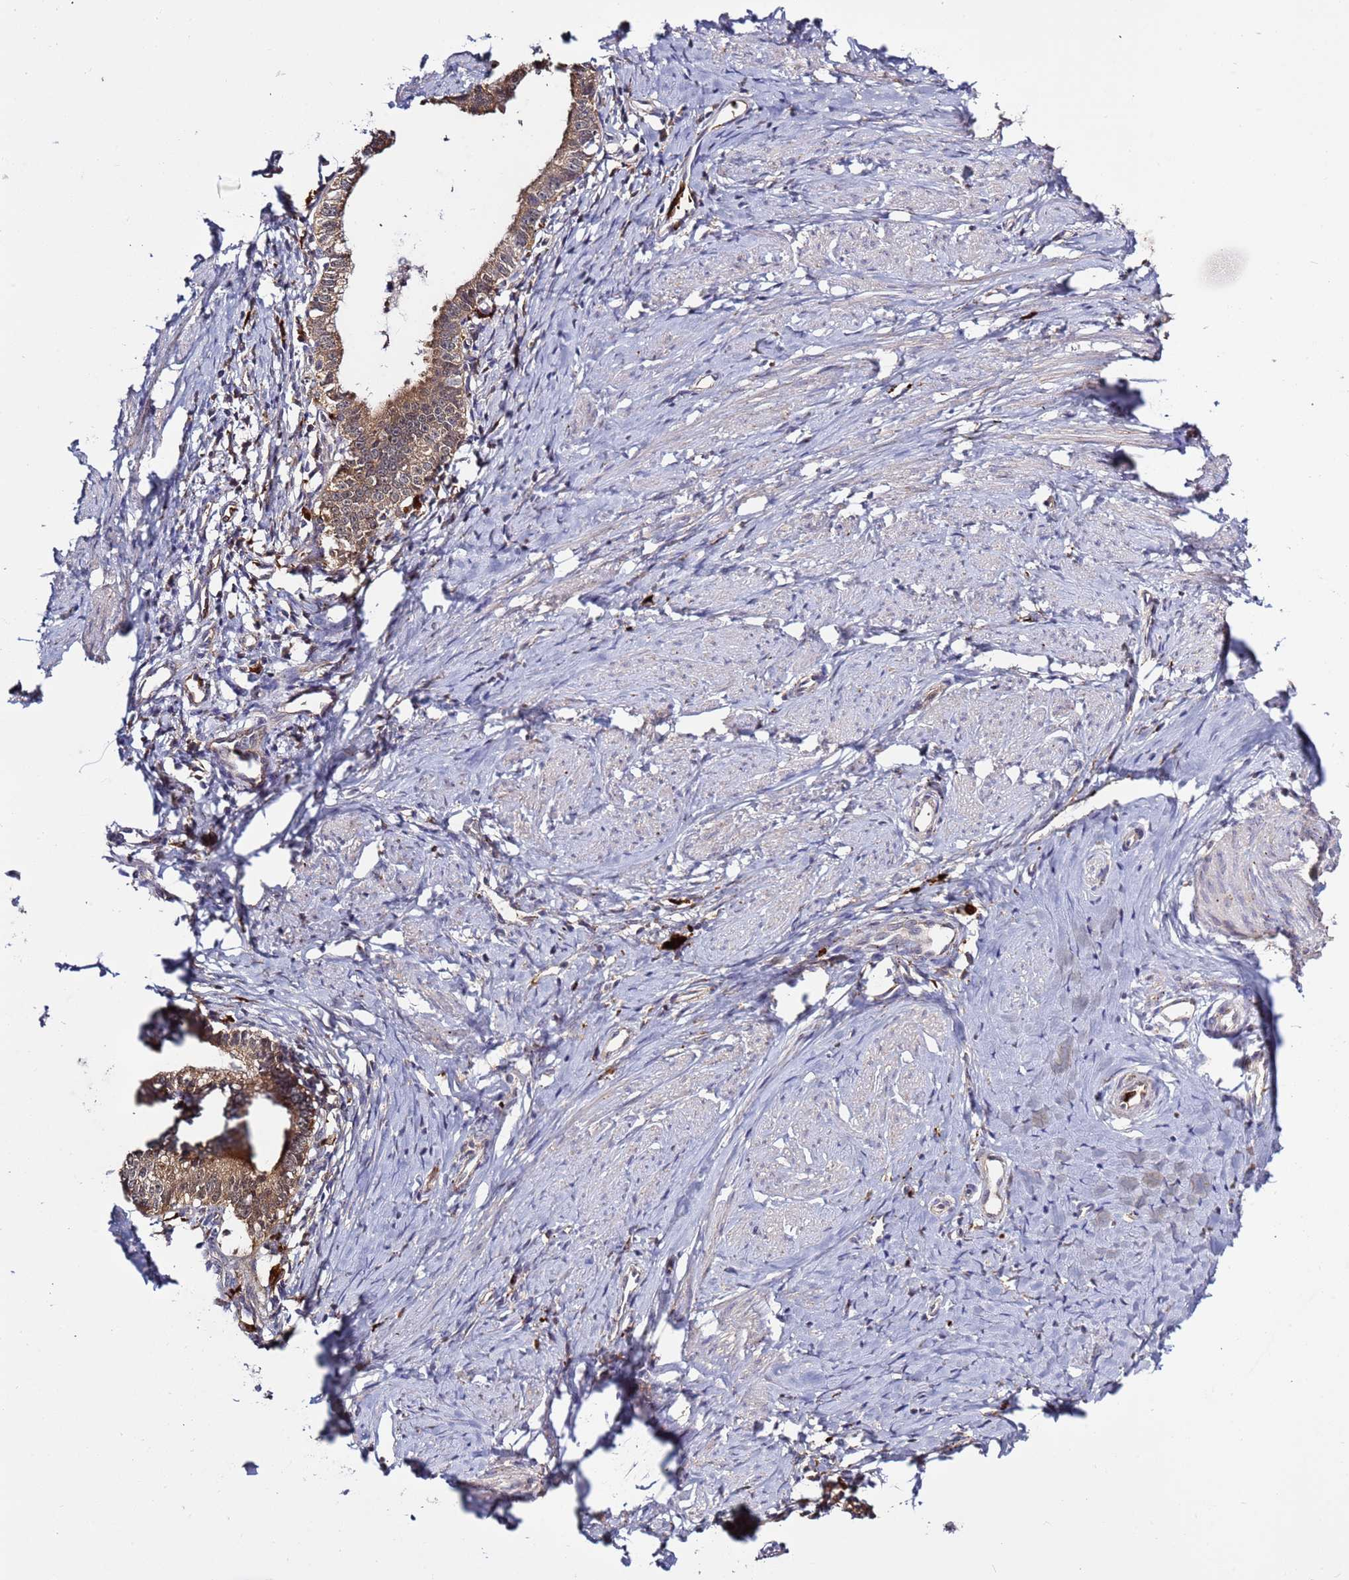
{"staining": {"intensity": "moderate", "quantity": ">75%", "location": "cytoplasmic/membranous"}, "tissue": "cervical cancer", "cell_type": "Tumor cells", "image_type": "cancer", "snomed": [{"axis": "morphology", "description": "Adenocarcinoma, NOS"}, {"axis": "topography", "description": "Cervix"}], "caption": "Immunohistochemical staining of cervical adenocarcinoma demonstrates medium levels of moderate cytoplasmic/membranous positivity in approximately >75% of tumor cells.", "gene": "VPS36", "patient": {"sex": "female", "age": 36}}